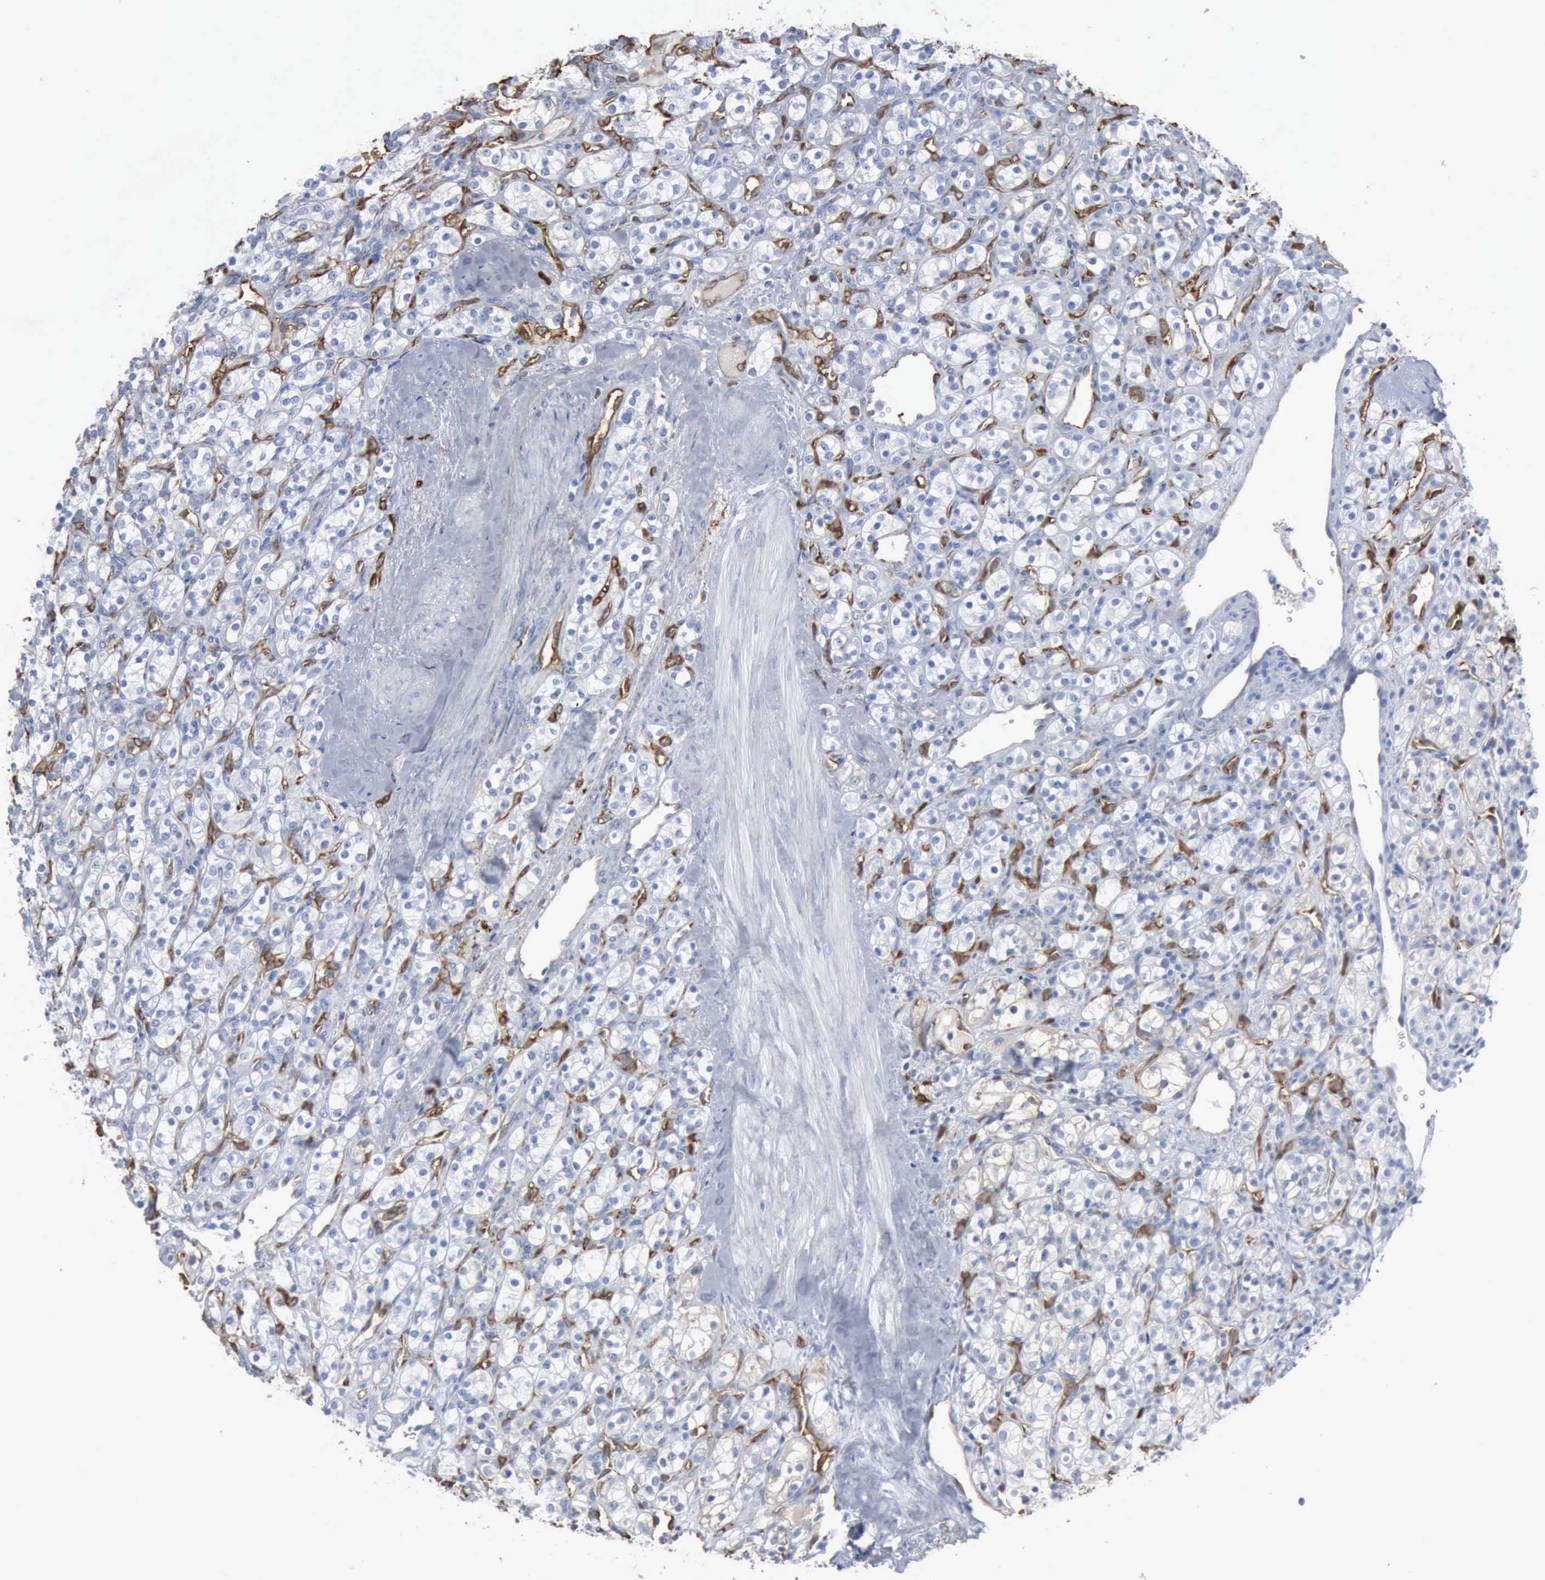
{"staining": {"intensity": "negative", "quantity": "none", "location": "none"}, "tissue": "renal cancer", "cell_type": "Tumor cells", "image_type": "cancer", "snomed": [{"axis": "morphology", "description": "Adenocarcinoma, NOS"}, {"axis": "topography", "description": "Kidney"}], "caption": "Tumor cells are negative for protein expression in human renal cancer. (Stains: DAB (3,3'-diaminobenzidine) immunohistochemistry with hematoxylin counter stain, Microscopy: brightfield microscopy at high magnification).", "gene": "FSCN1", "patient": {"sex": "male", "age": 77}}